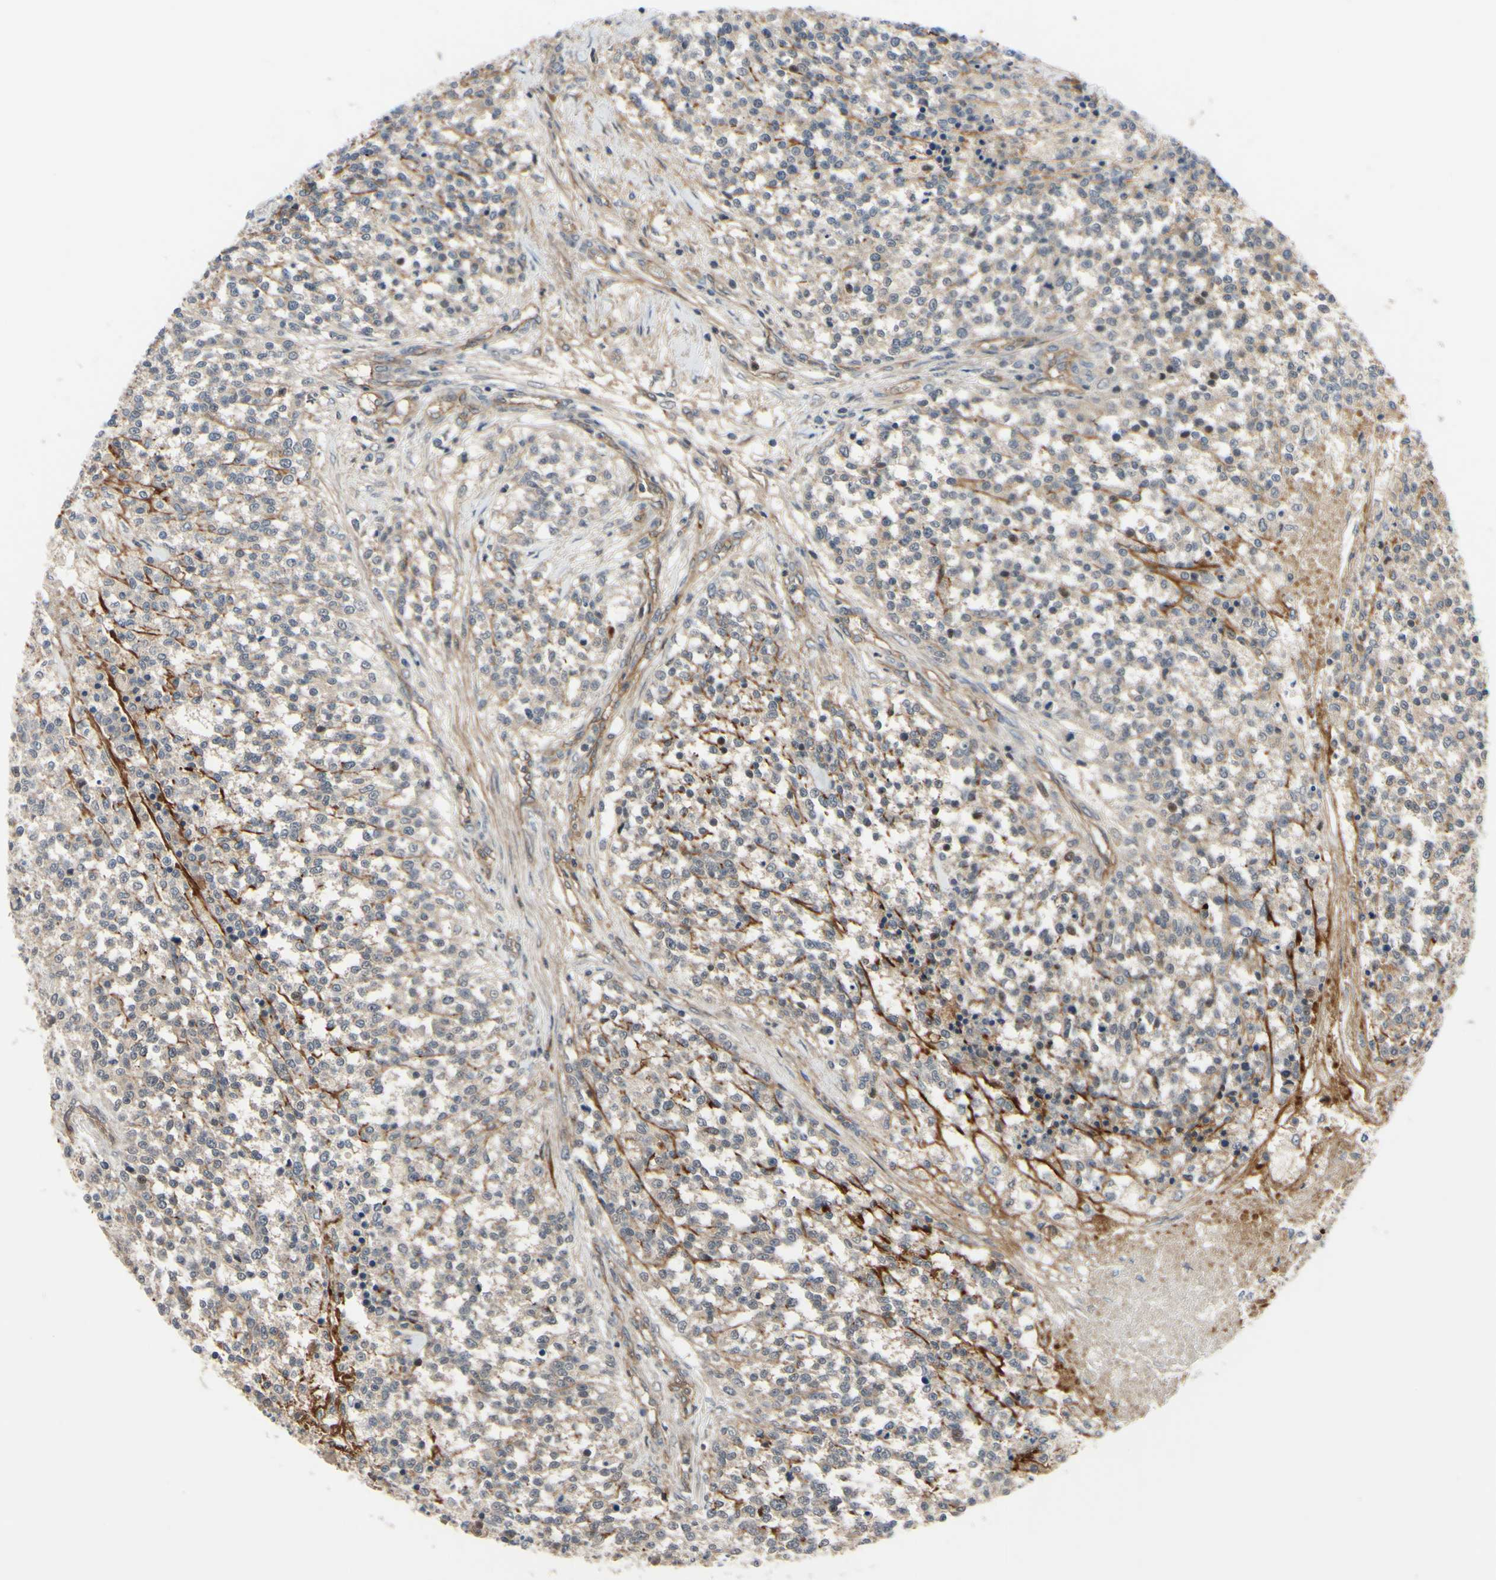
{"staining": {"intensity": "moderate", "quantity": "25%-75%", "location": "cytoplasmic/membranous"}, "tissue": "testis cancer", "cell_type": "Tumor cells", "image_type": "cancer", "snomed": [{"axis": "morphology", "description": "Seminoma, NOS"}, {"axis": "topography", "description": "Testis"}], "caption": "Brown immunohistochemical staining in human seminoma (testis) shows moderate cytoplasmic/membranous expression in approximately 25%-75% of tumor cells.", "gene": "COMMD9", "patient": {"sex": "male", "age": 59}}